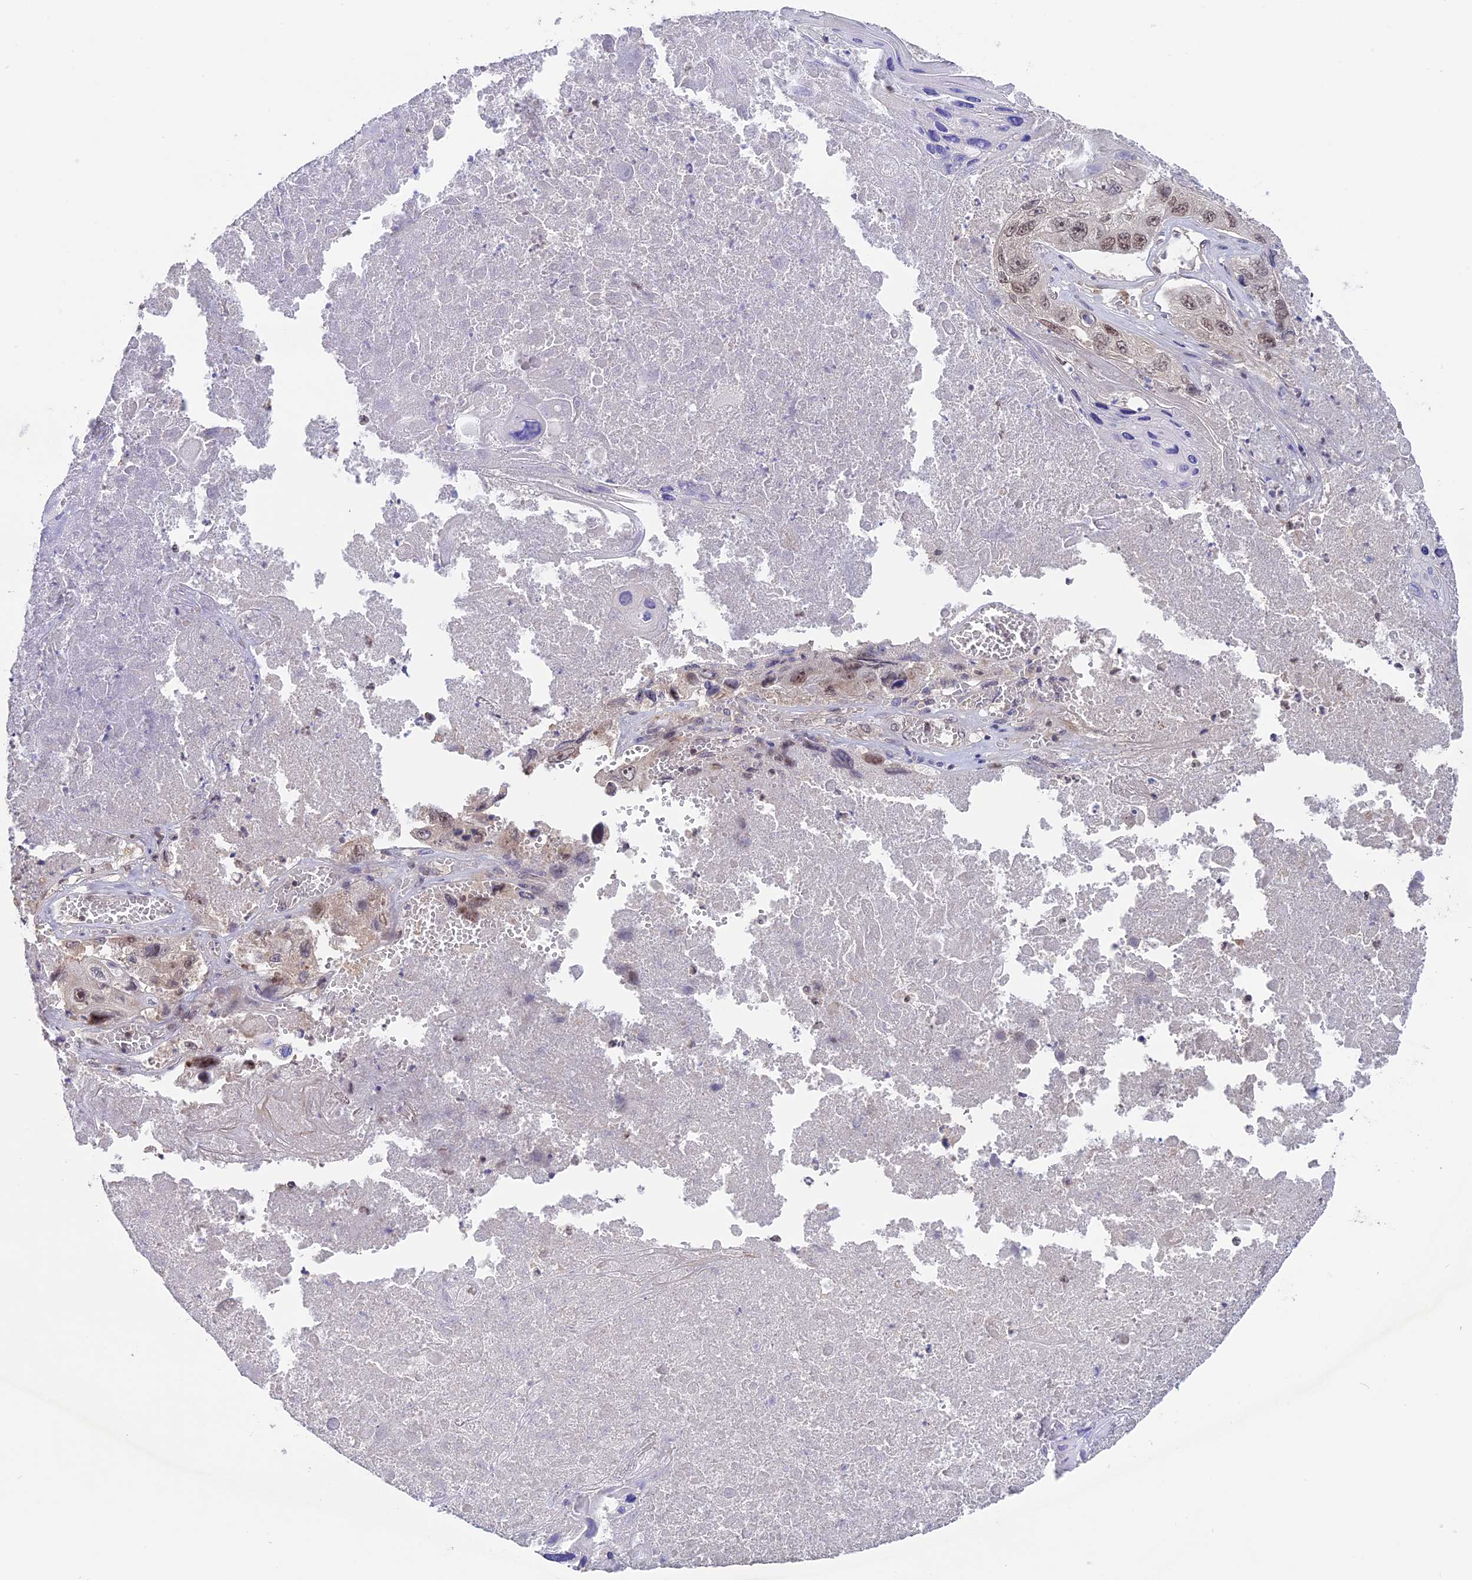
{"staining": {"intensity": "moderate", "quantity": ">75%", "location": "nuclear"}, "tissue": "lung cancer", "cell_type": "Tumor cells", "image_type": "cancer", "snomed": [{"axis": "morphology", "description": "Squamous cell carcinoma, NOS"}, {"axis": "topography", "description": "Lung"}], "caption": "High-magnification brightfield microscopy of squamous cell carcinoma (lung) stained with DAB (3,3'-diaminobenzidine) (brown) and counterstained with hematoxylin (blue). tumor cells exhibit moderate nuclear staining is present in approximately>75% of cells. The staining was performed using DAB to visualize the protein expression in brown, while the nuclei were stained in blue with hematoxylin (Magnification: 20x).", "gene": "RFC5", "patient": {"sex": "male", "age": 61}}